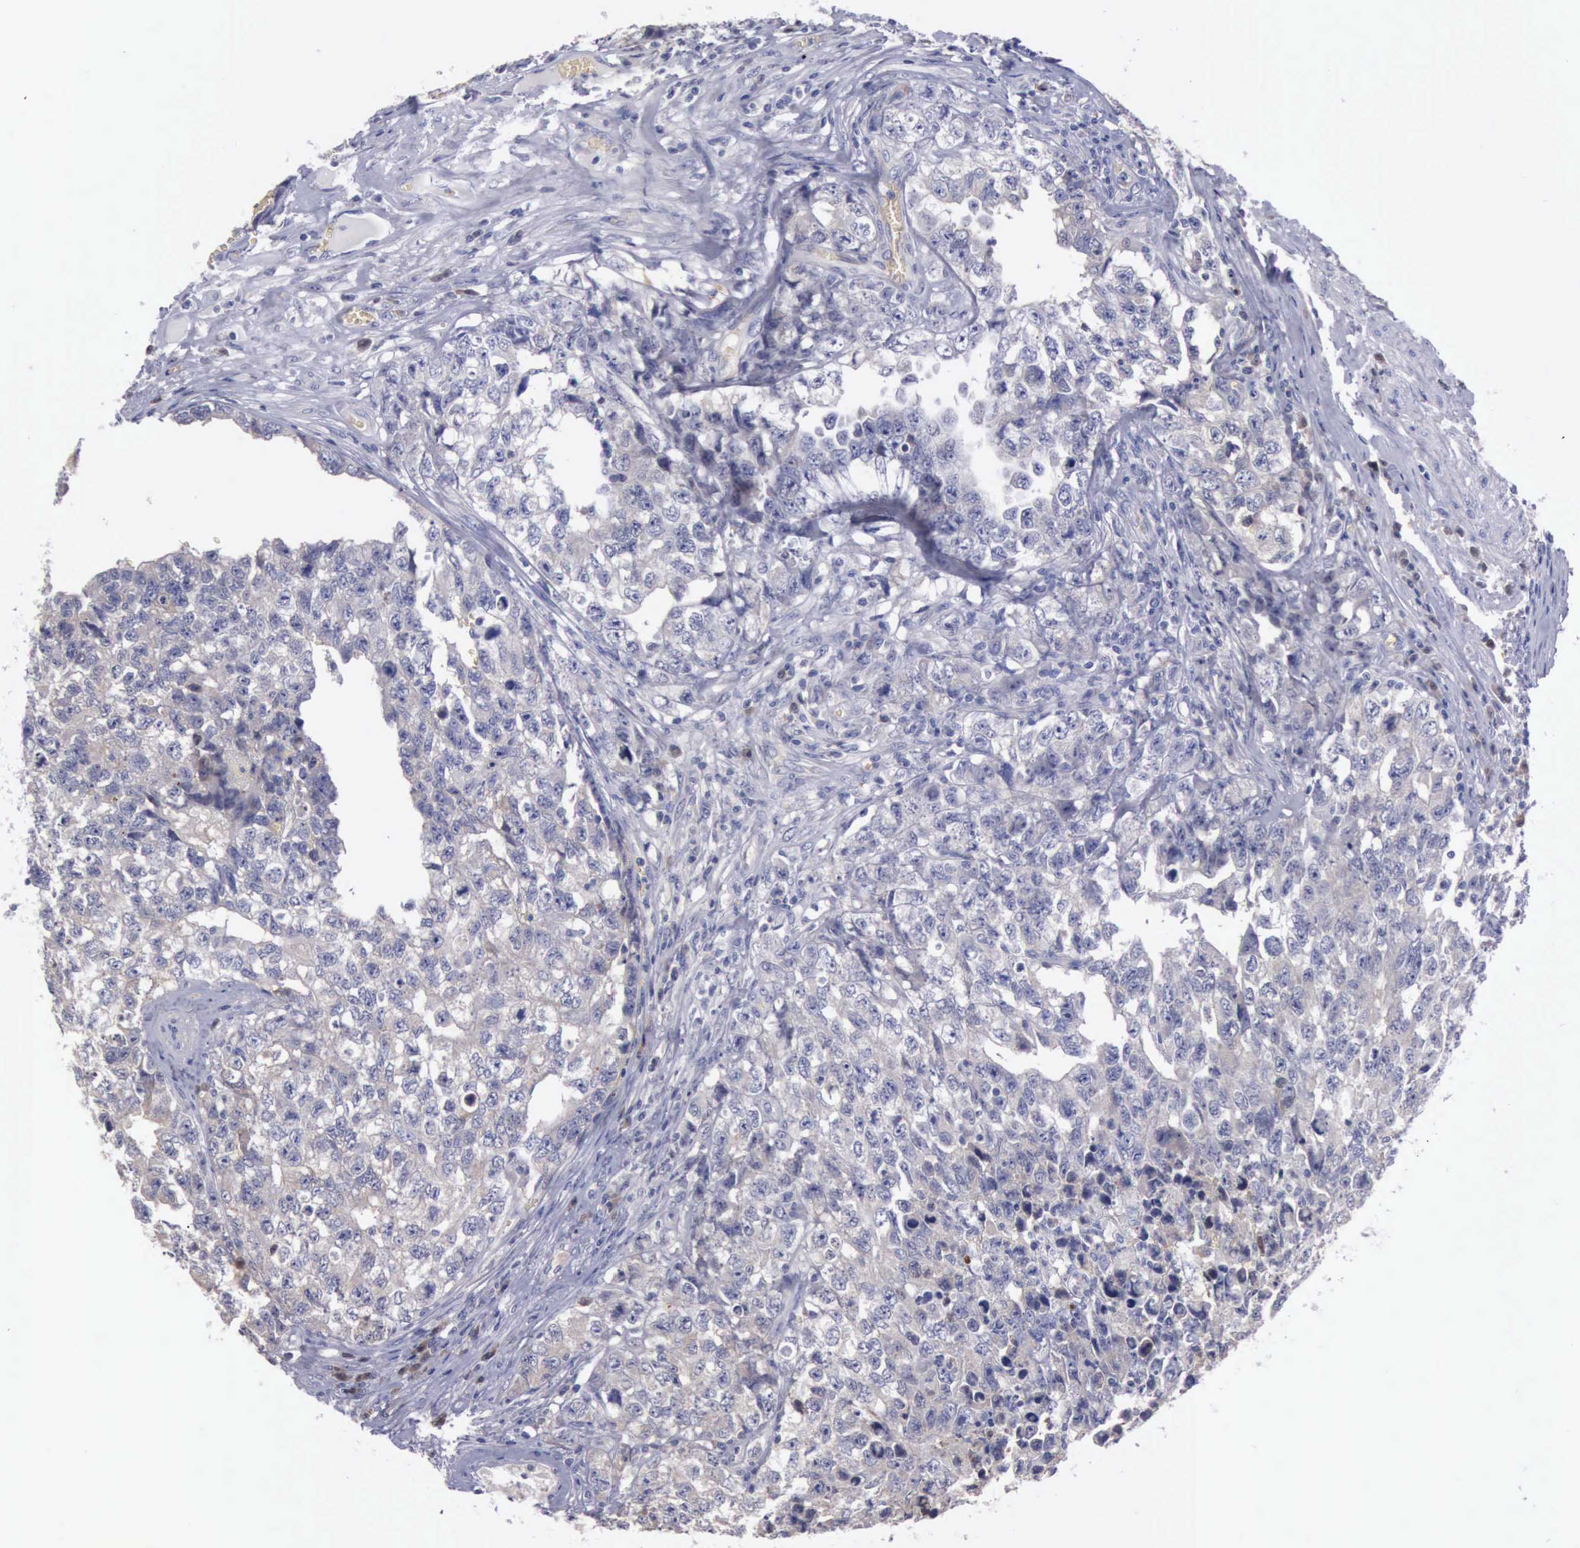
{"staining": {"intensity": "weak", "quantity": "25%-75%", "location": "cytoplasmic/membranous"}, "tissue": "testis cancer", "cell_type": "Tumor cells", "image_type": "cancer", "snomed": [{"axis": "morphology", "description": "Carcinoma, Embryonal, NOS"}, {"axis": "topography", "description": "Testis"}], "caption": "Weak cytoplasmic/membranous expression for a protein is appreciated in about 25%-75% of tumor cells of embryonal carcinoma (testis) using immunohistochemistry.", "gene": "CEP128", "patient": {"sex": "male", "age": 31}}